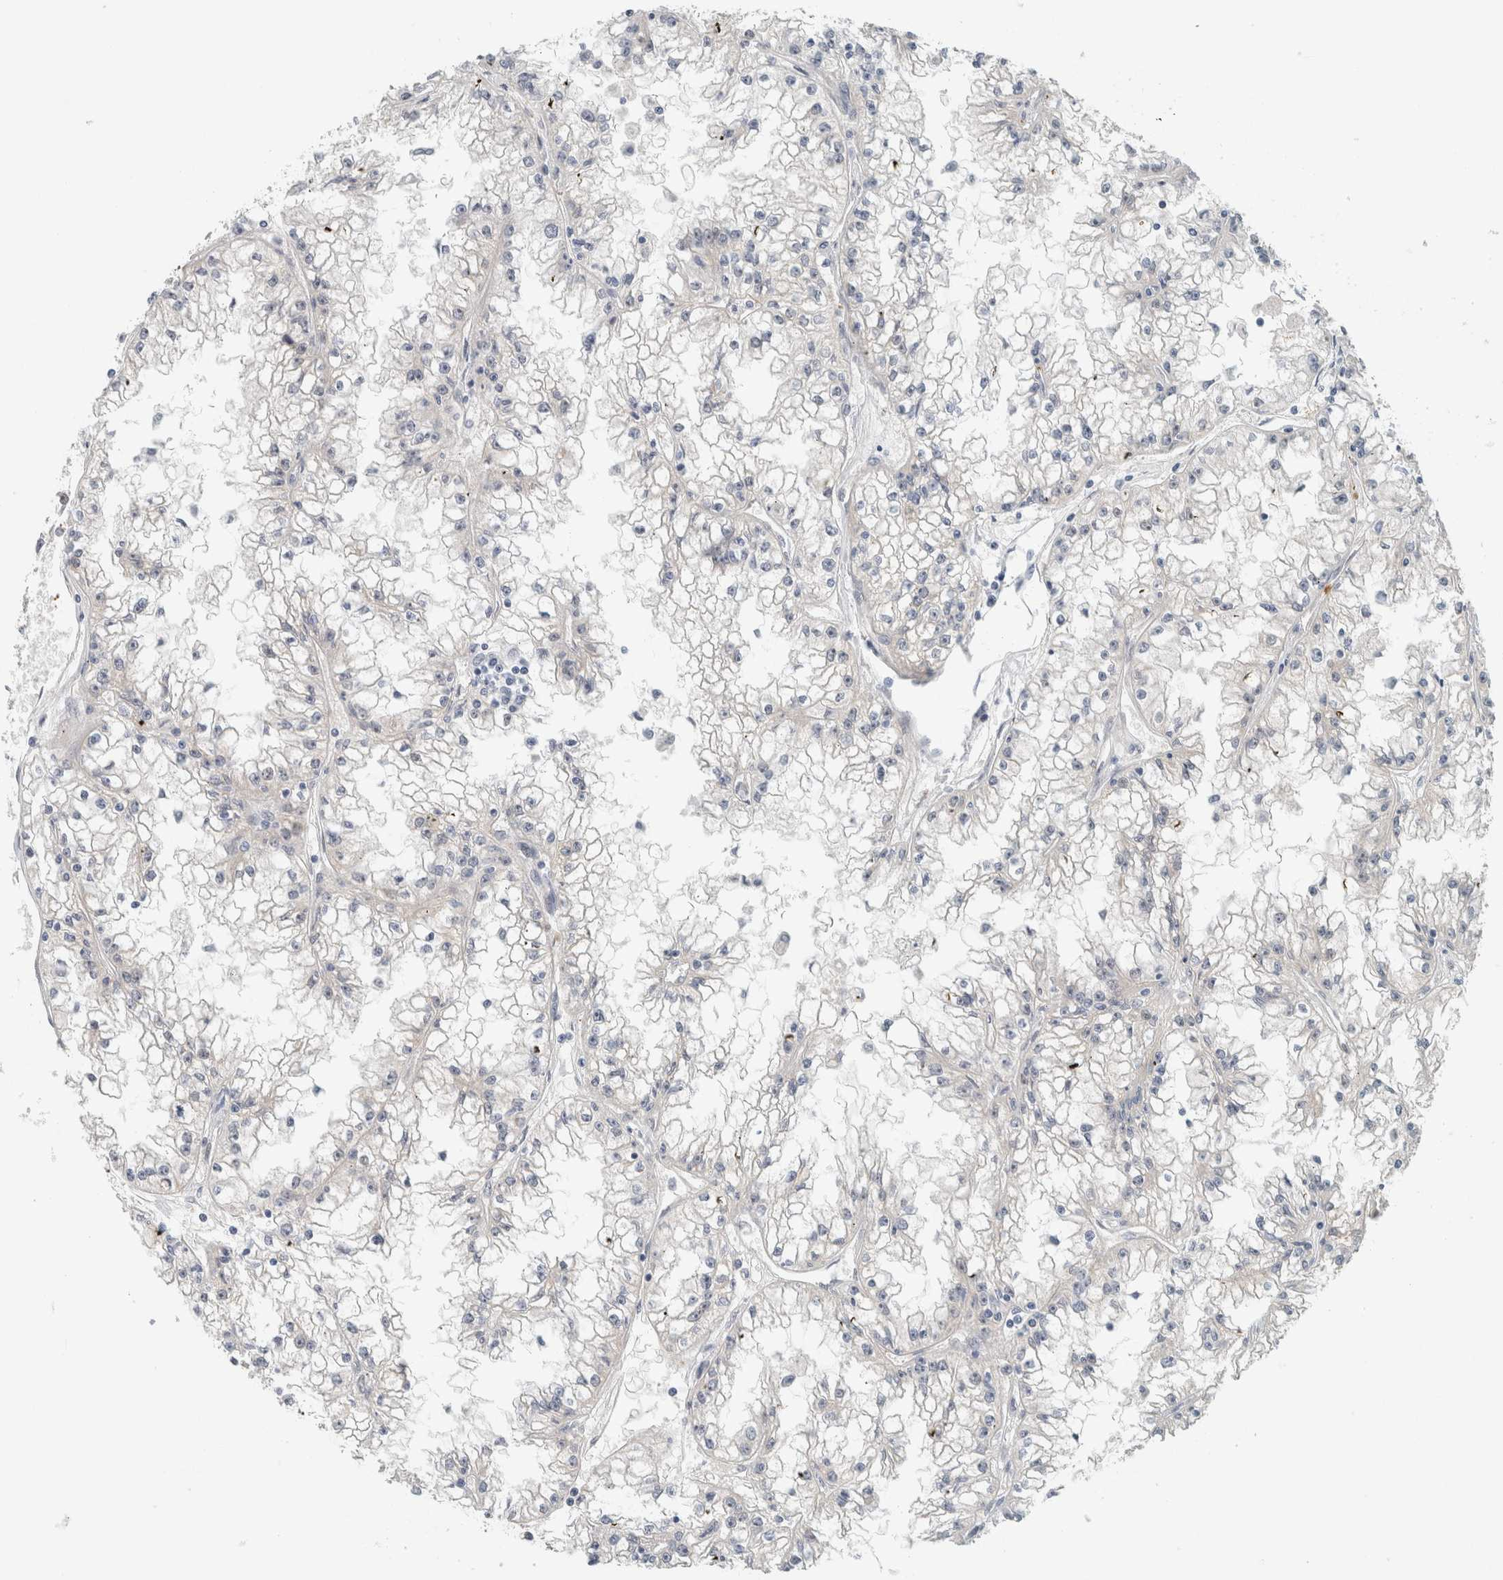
{"staining": {"intensity": "negative", "quantity": "none", "location": "none"}, "tissue": "renal cancer", "cell_type": "Tumor cells", "image_type": "cancer", "snomed": [{"axis": "morphology", "description": "Adenocarcinoma, NOS"}, {"axis": "topography", "description": "Kidney"}], "caption": "Adenocarcinoma (renal) was stained to show a protein in brown. There is no significant staining in tumor cells.", "gene": "CRAT", "patient": {"sex": "male", "age": 56}}